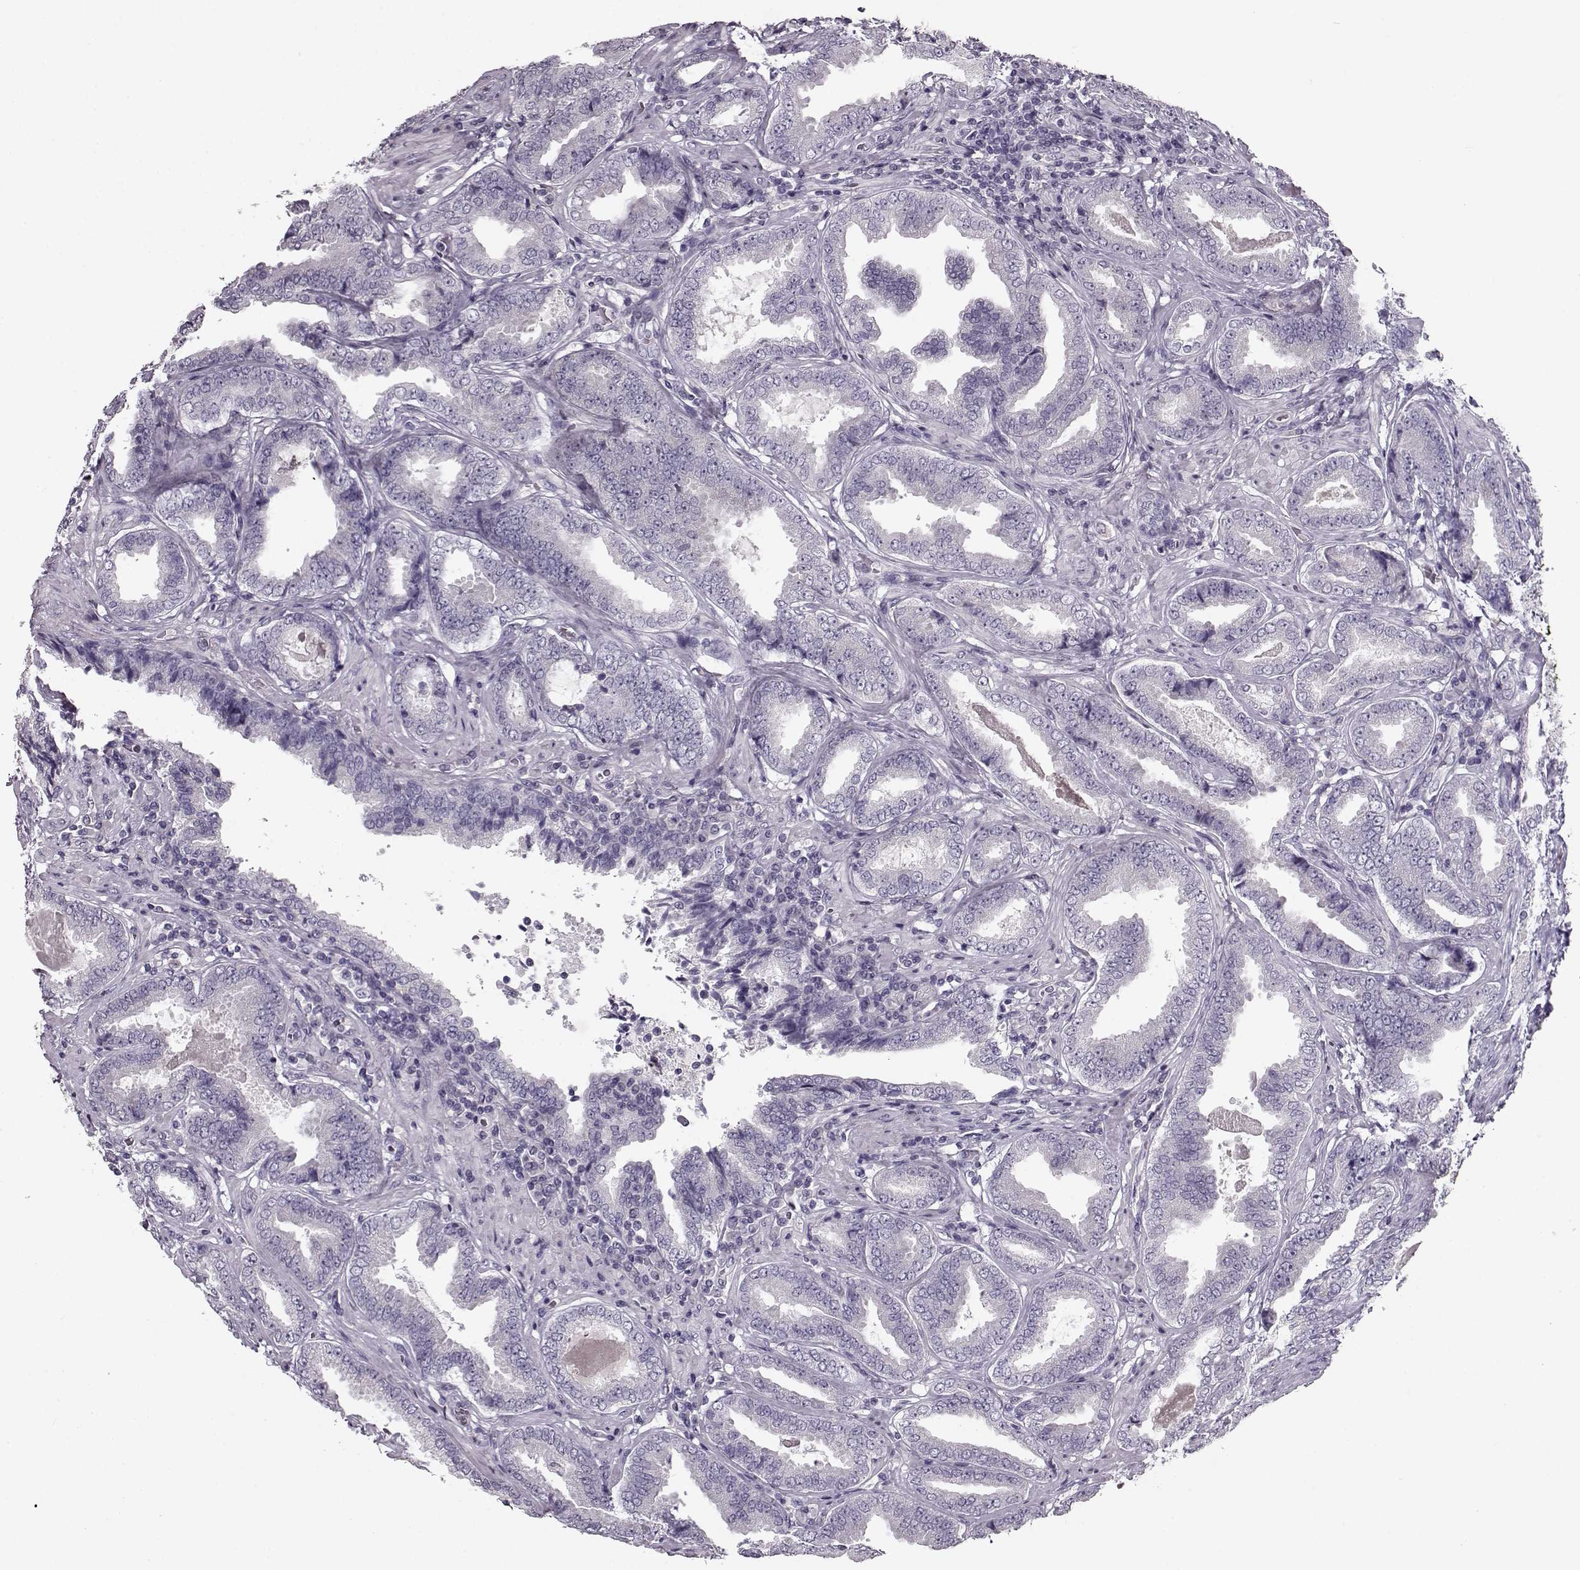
{"staining": {"intensity": "negative", "quantity": "none", "location": "none"}, "tissue": "prostate cancer", "cell_type": "Tumor cells", "image_type": "cancer", "snomed": [{"axis": "morphology", "description": "Adenocarcinoma, NOS"}, {"axis": "topography", "description": "Prostate"}], "caption": "High magnification brightfield microscopy of prostate cancer (adenocarcinoma) stained with DAB (brown) and counterstained with hematoxylin (blue): tumor cells show no significant positivity. The staining was performed using DAB to visualize the protein expression in brown, while the nuclei were stained in blue with hematoxylin (Magnification: 20x).", "gene": "RP1L1", "patient": {"sex": "male", "age": 64}}